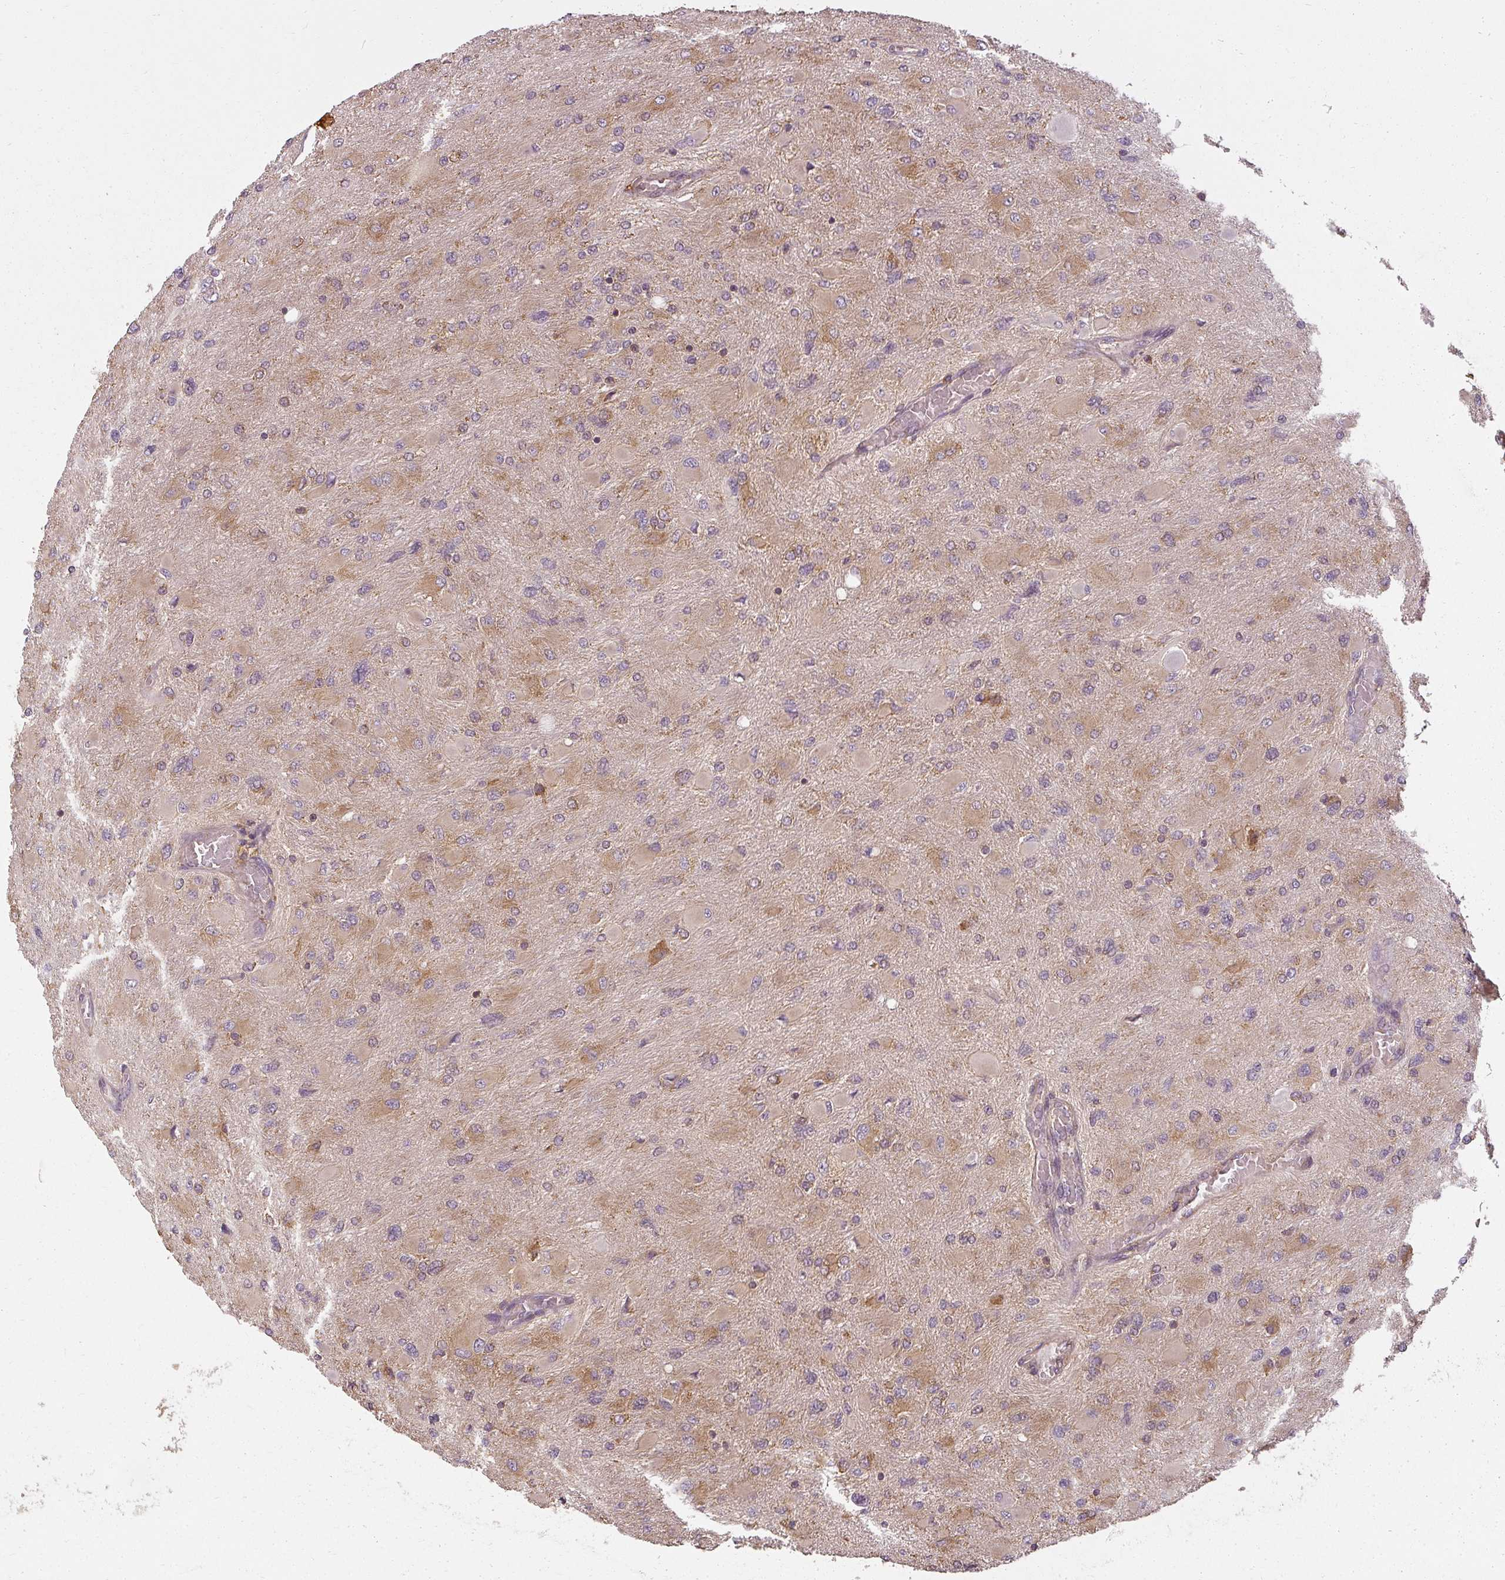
{"staining": {"intensity": "moderate", "quantity": "25%-75%", "location": "cytoplasmic/membranous"}, "tissue": "glioma", "cell_type": "Tumor cells", "image_type": "cancer", "snomed": [{"axis": "morphology", "description": "Glioma, malignant, High grade"}, {"axis": "topography", "description": "Cerebral cortex"}], "caption": "IHC of human glioma displays medium levels of moderate cytoplasmic/membranous expression in about 25%-75% of tumor cells.", "gene": "RPL24", "patient": {"sex": "female", "age": 36}}